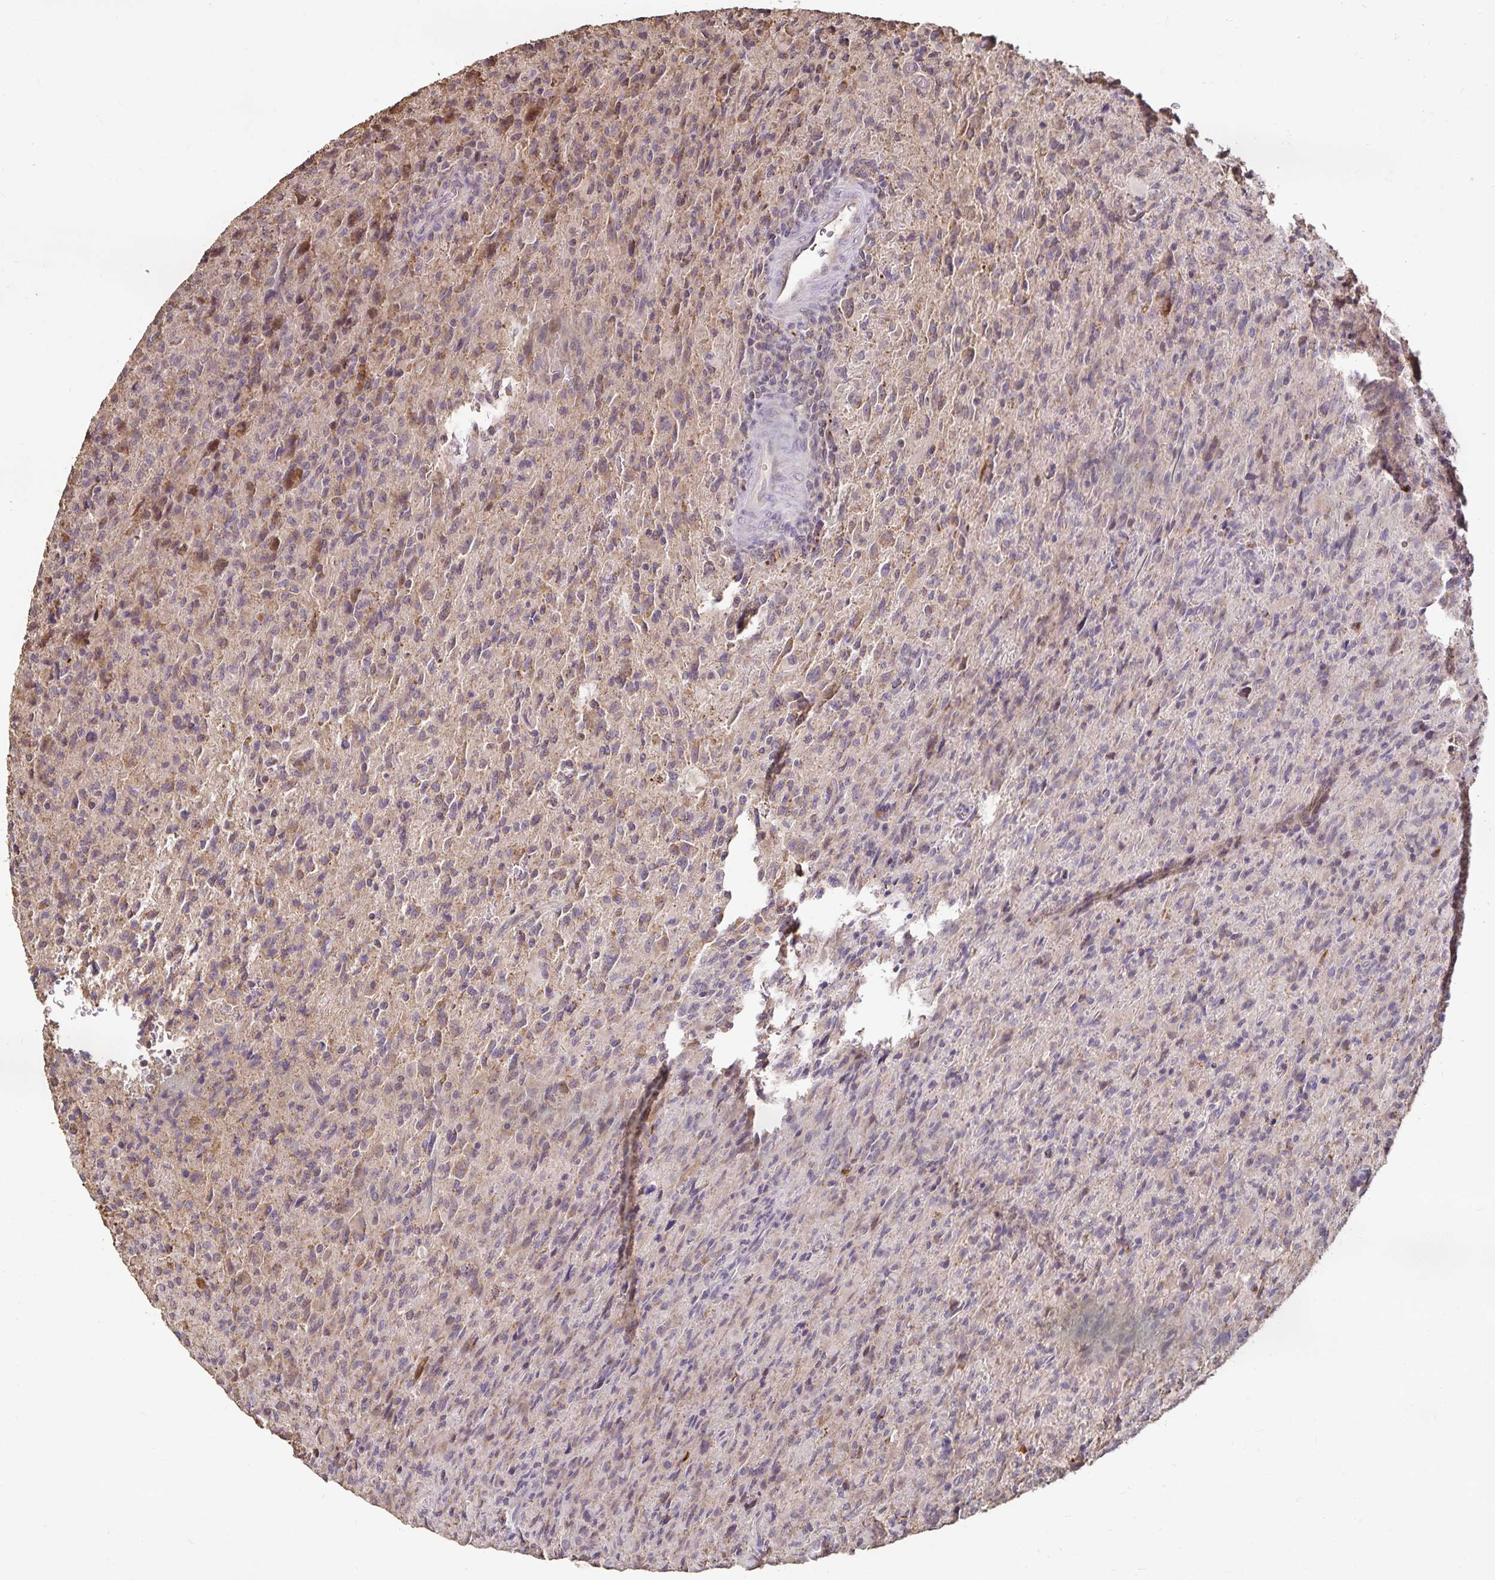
{"staining": {"intensity": "weak", "quantity": "<25%", "location": "cytoplasmic/membranous"}, "tissue": "glioma", "cell_type": "Tumor cells", "image_type": "cancer", "snomed": [{"axis": "morphology", "description": "Glioma, malignant, High grade"}, {"axis": "topography", "description": "Brain"}], "caption": "This is a micrograph of immunohistochemistry (IHC) staining of malignant glioma (high-grade), which shows no expression in tumor cells.", "gene": "EMC10", "patient": {"sex": "male", "age": 68}}